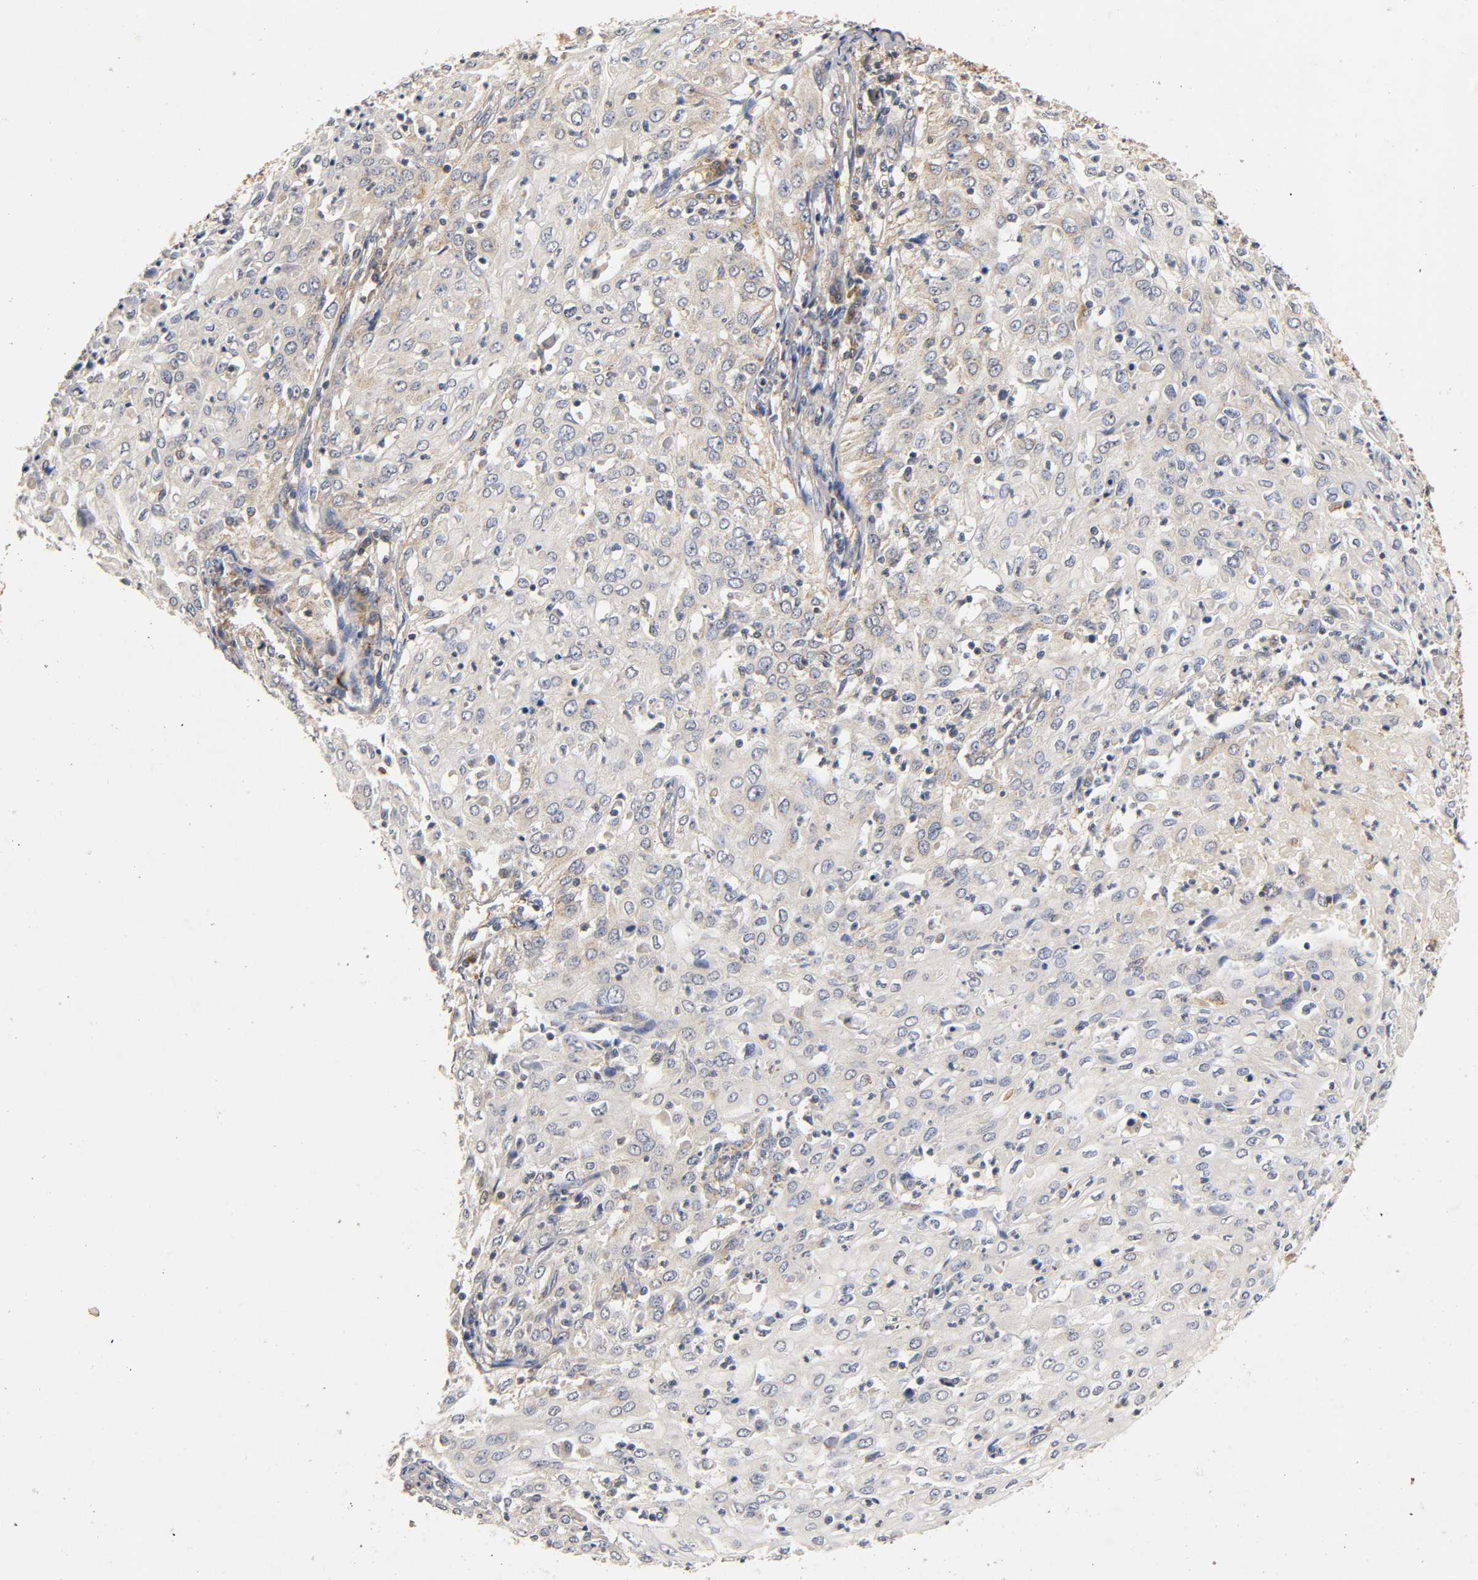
{"staining": {"intensity": "weak", "quantity": "<25%", "location": "cytoplasmic/membranous"}, "tissue": "cervical cancer", "cell_type": "Tumor cells", "image_type": "cancer", "snomed": [{"axis": "morphology", "description": "Squamous cell carcinoma, NOS"}, {"axis": "topography", "description": "Cervix"}], "caption": "The IHC histopathology image has no significant expression in tumor cells of cervical cancer tissue. Brightfield microscopy of IHC stained with DAB (brown) and hematoxylin (blue), captured at high magnification.", "gene": "SCAP", "patient": {"sex": "female", "age": 39}}